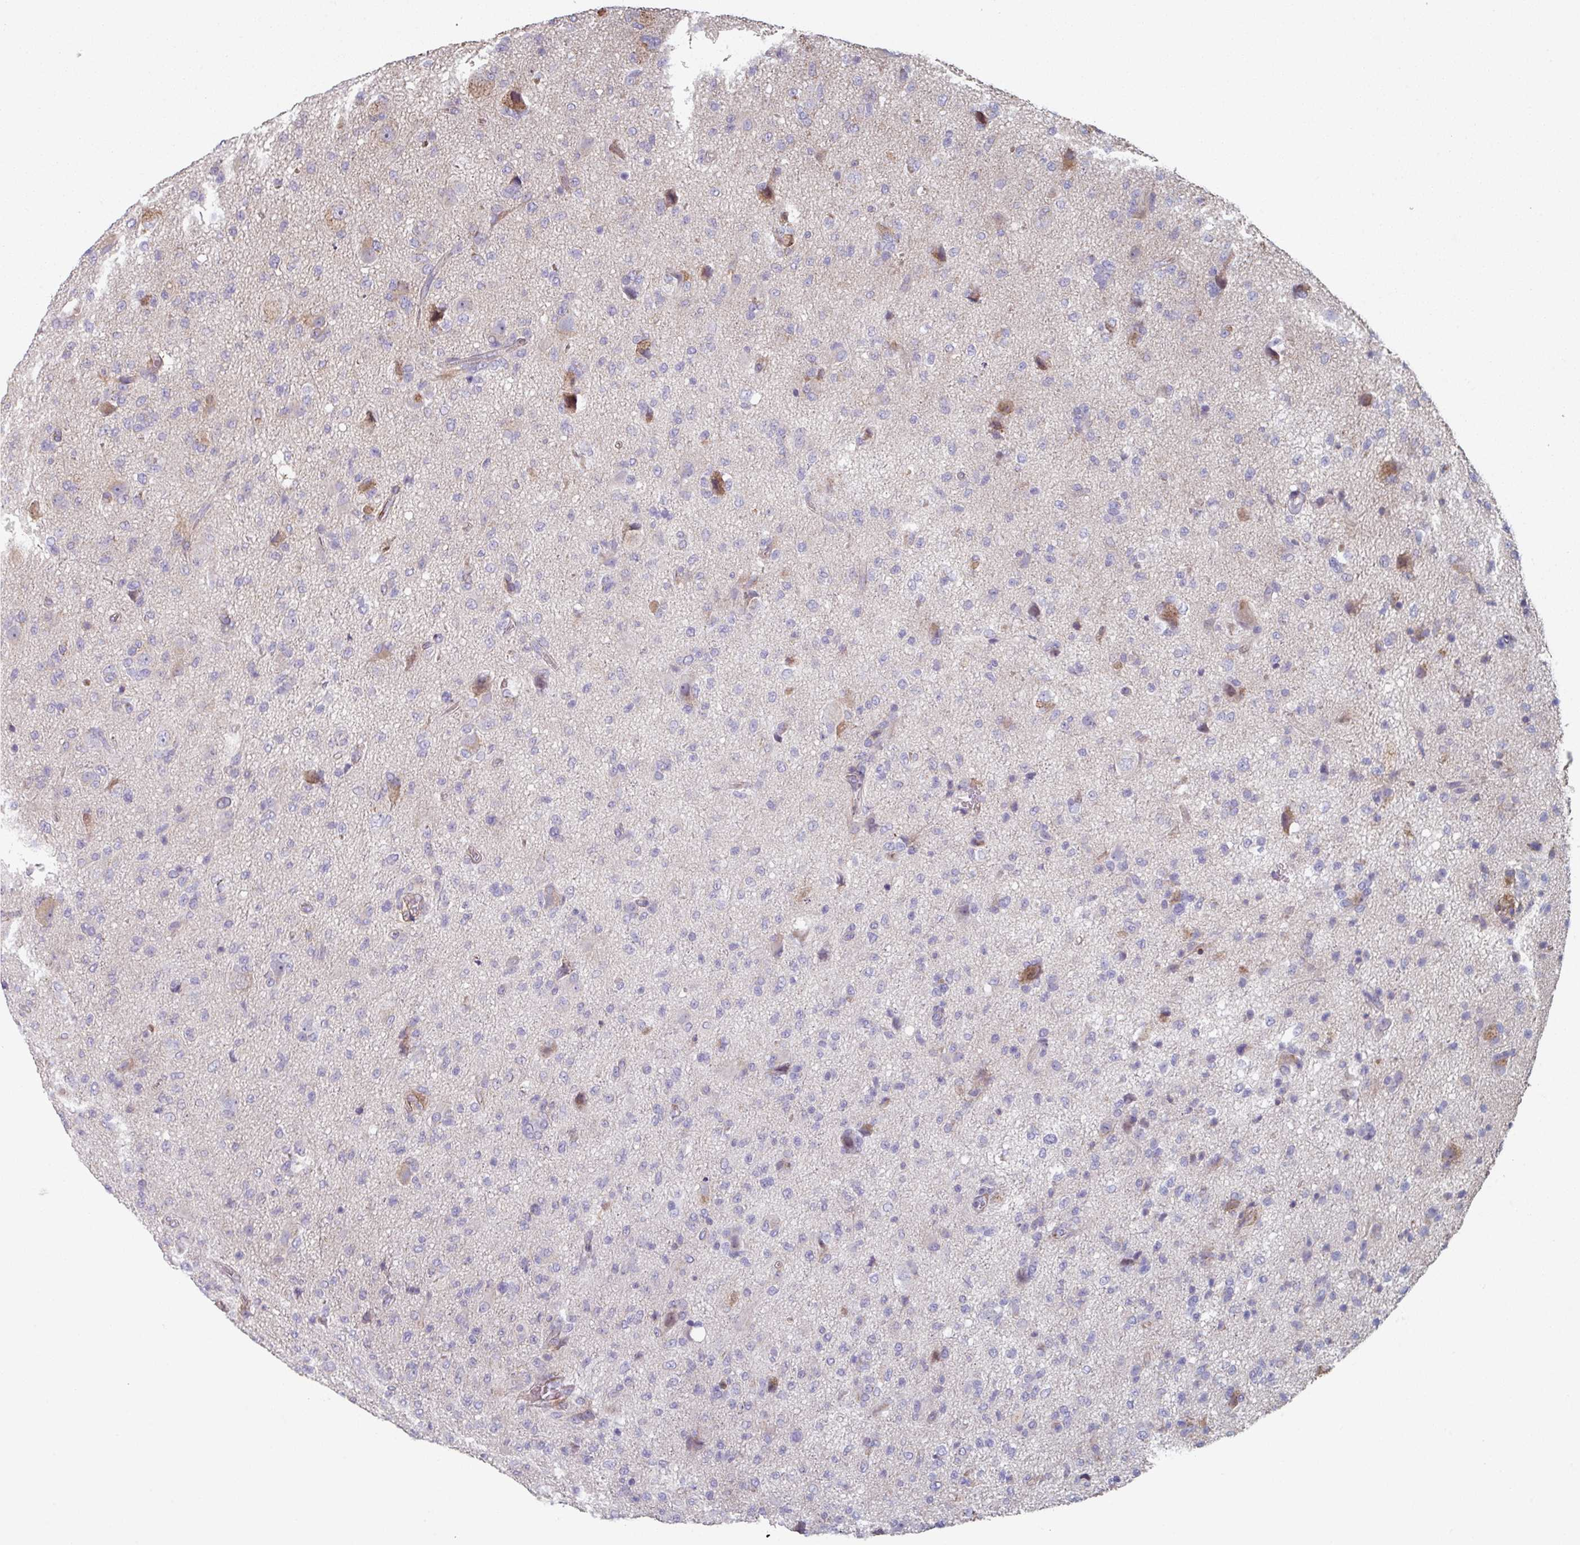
{"staining": {"intensity": "negative", "quantity": "none", "location": "none"}, "tissue": "glioma", "cell_type": "Tumor cells", "image_type": "cancer", "snomed": [{"axis": "morphology", "description": "Glioma, malignant, High grade"}, {"axis": "topography", "description": "Brain"}], "caption": "This photomicrograph is of glioma stained with immunohistochemistry (IHC) to label a protein in brown with the nuclei are counter-stained blue. There is no positivity in tumor cells. The staining is performed using DAB brown chromogen with nuclei counter-stained in using hematoxylin.", "gene": "GSTA4", "patient": {"sex": "female", "age": 57}}